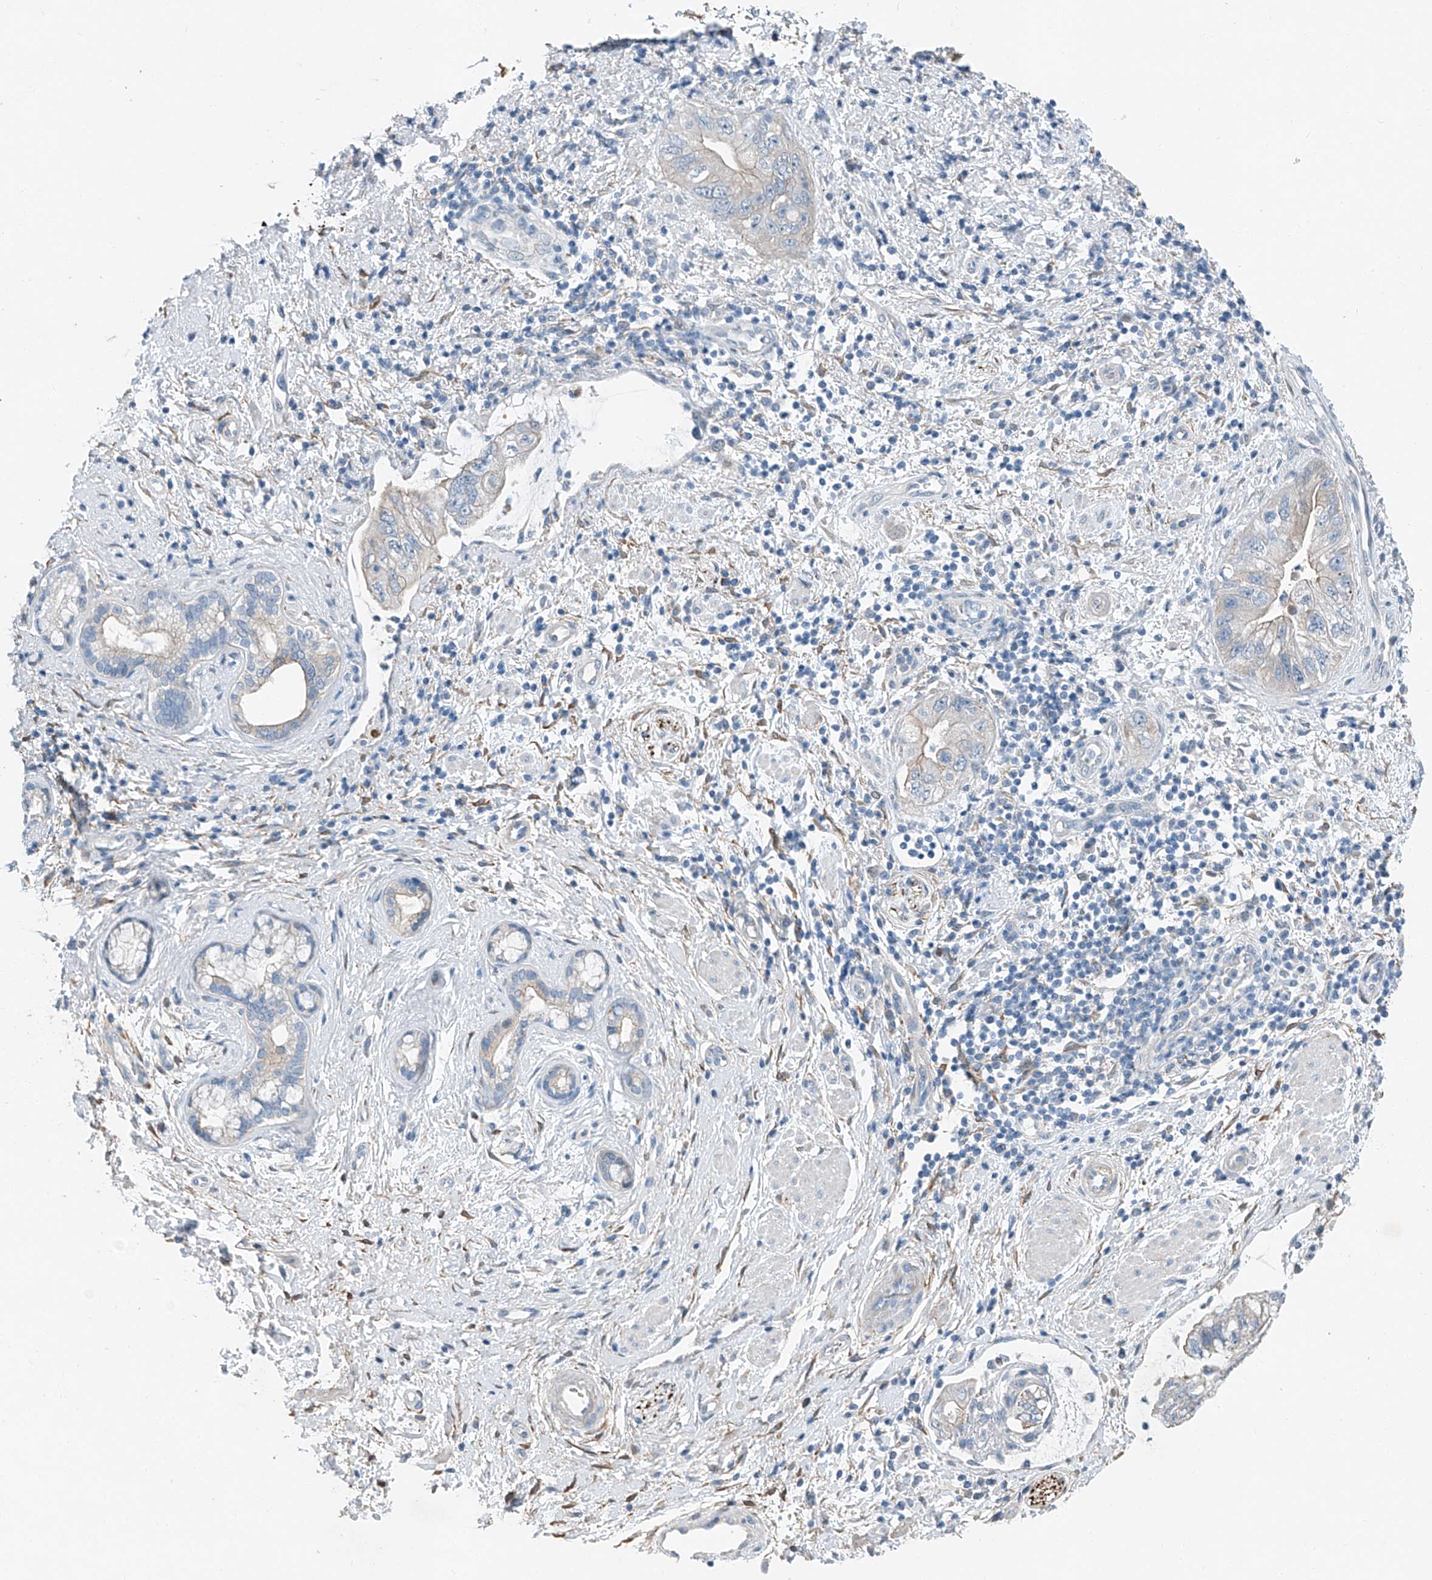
{"staining": {"intensity": "weak", "quantity": "<25%", "location": "cytoplasmic/membranous"}, "tissue": "pancreatic cancer", "cell_type": "Tumor cells", "image_type": "cancer", "snomed": [{"axis": "morphology", "description": "Adenocarcinoma, NOS"}, {"axis": "topography", "description": "Pancreas"}], "caption": "DAB (3,3'-diaminobenzidine) immunohistochemical staining of pancreatic cancer demonstrates no significant expression in tumor cells.", "gene": "MDGA1", "patient": {"sex": "female", "age": 73}}